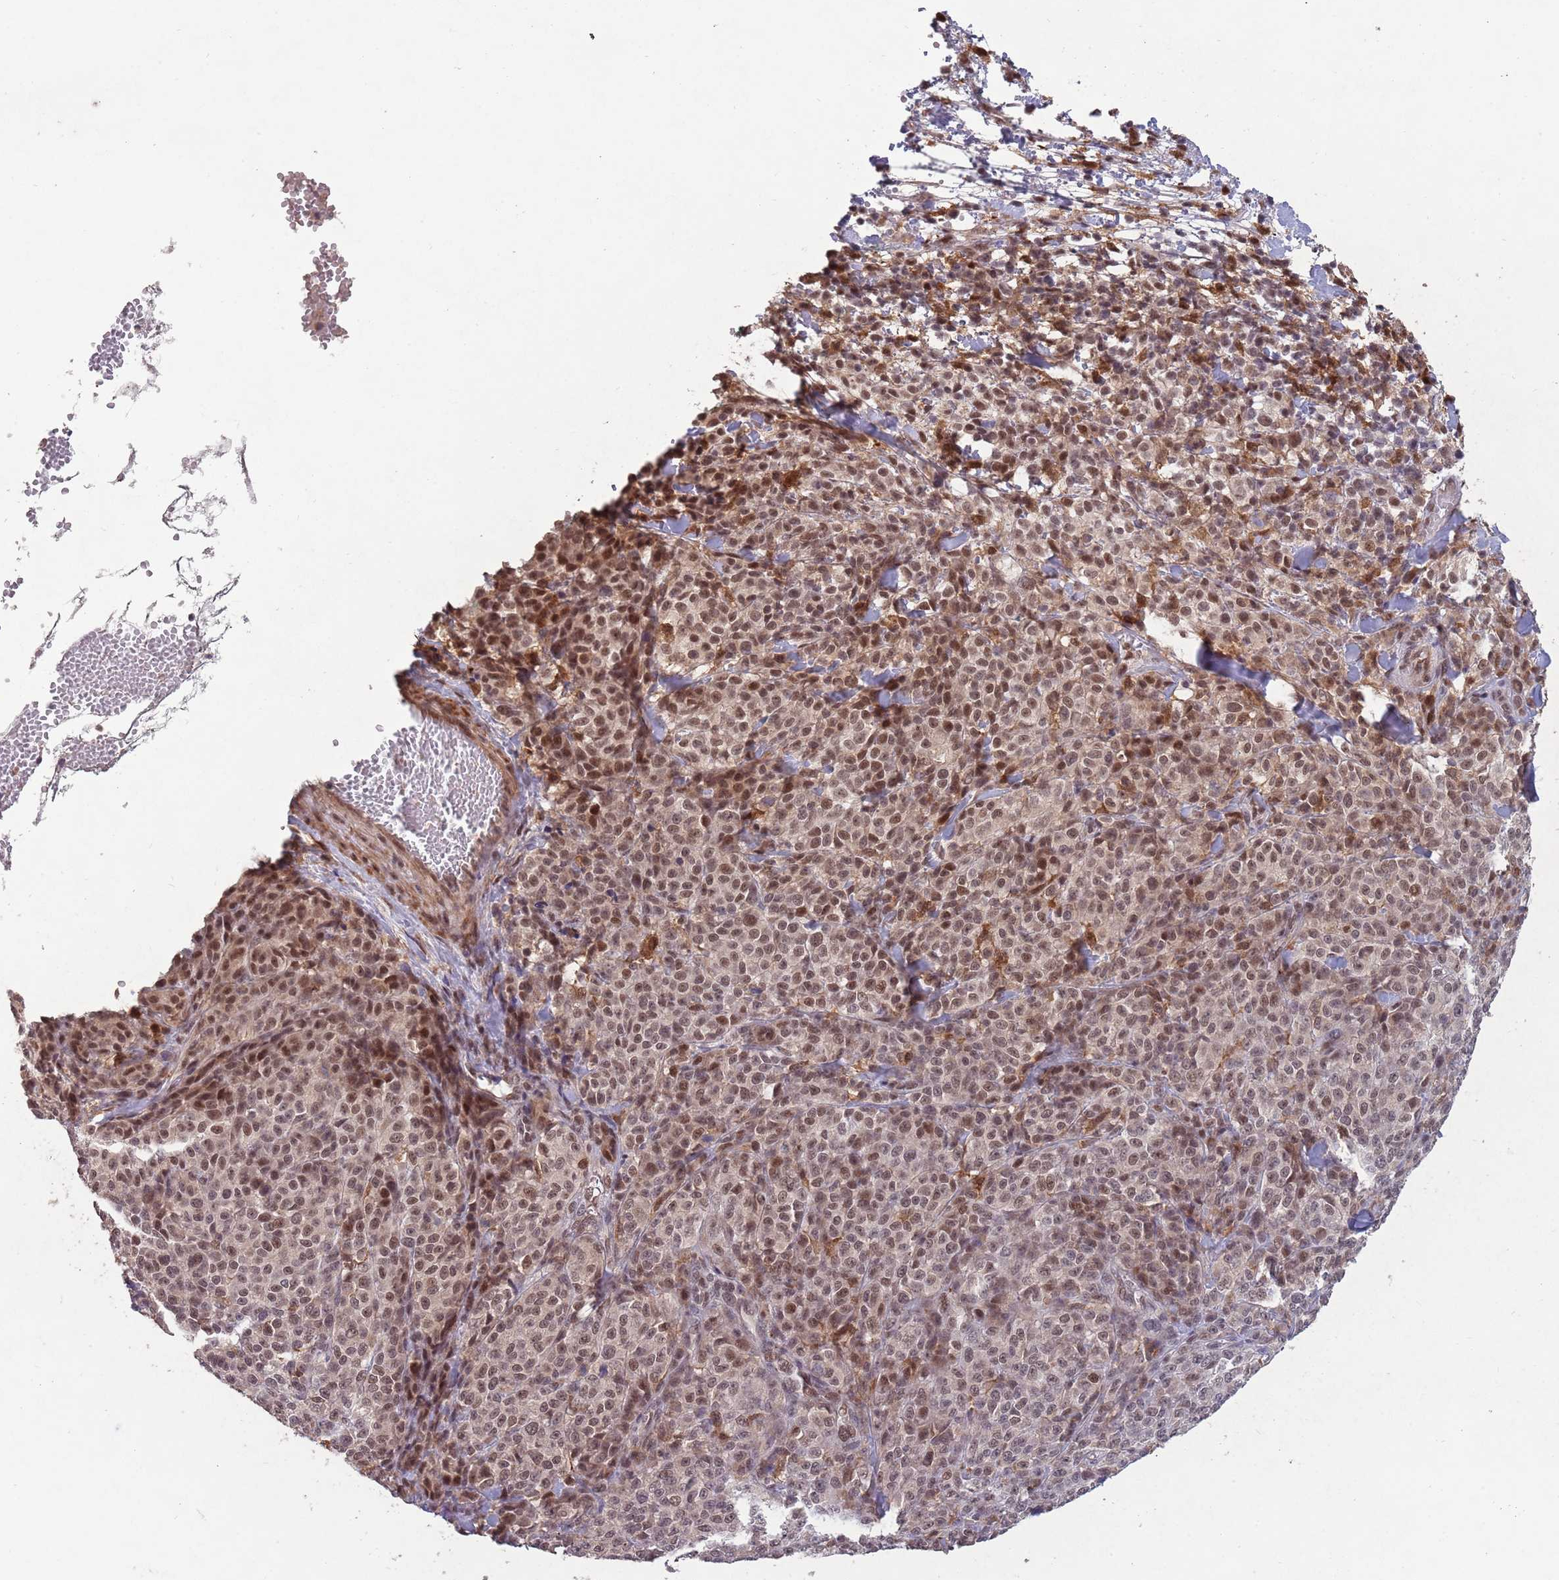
{"staining": {"intensity": "moderate", "quantity": "25%-75%", "location": "nuclear"}, "tissue": "melanoma", "cell_type": "Tumor cells", "image_type": "cancer", "snomed": [{"axis": "morphology", "description": "Normal tissue, NOS"}, {"axis": "morphology", "description": "Malignant melanoma, NOS"}, {"axis": "topography", "description": "Skin"}], "caption": "IHC of melanoma exhibits medium levels of moderate nuclear expression in about 25%-75% of tumor cells.", "gene": "ZNF639", "patient": {"sex": "female", "age": 34}}